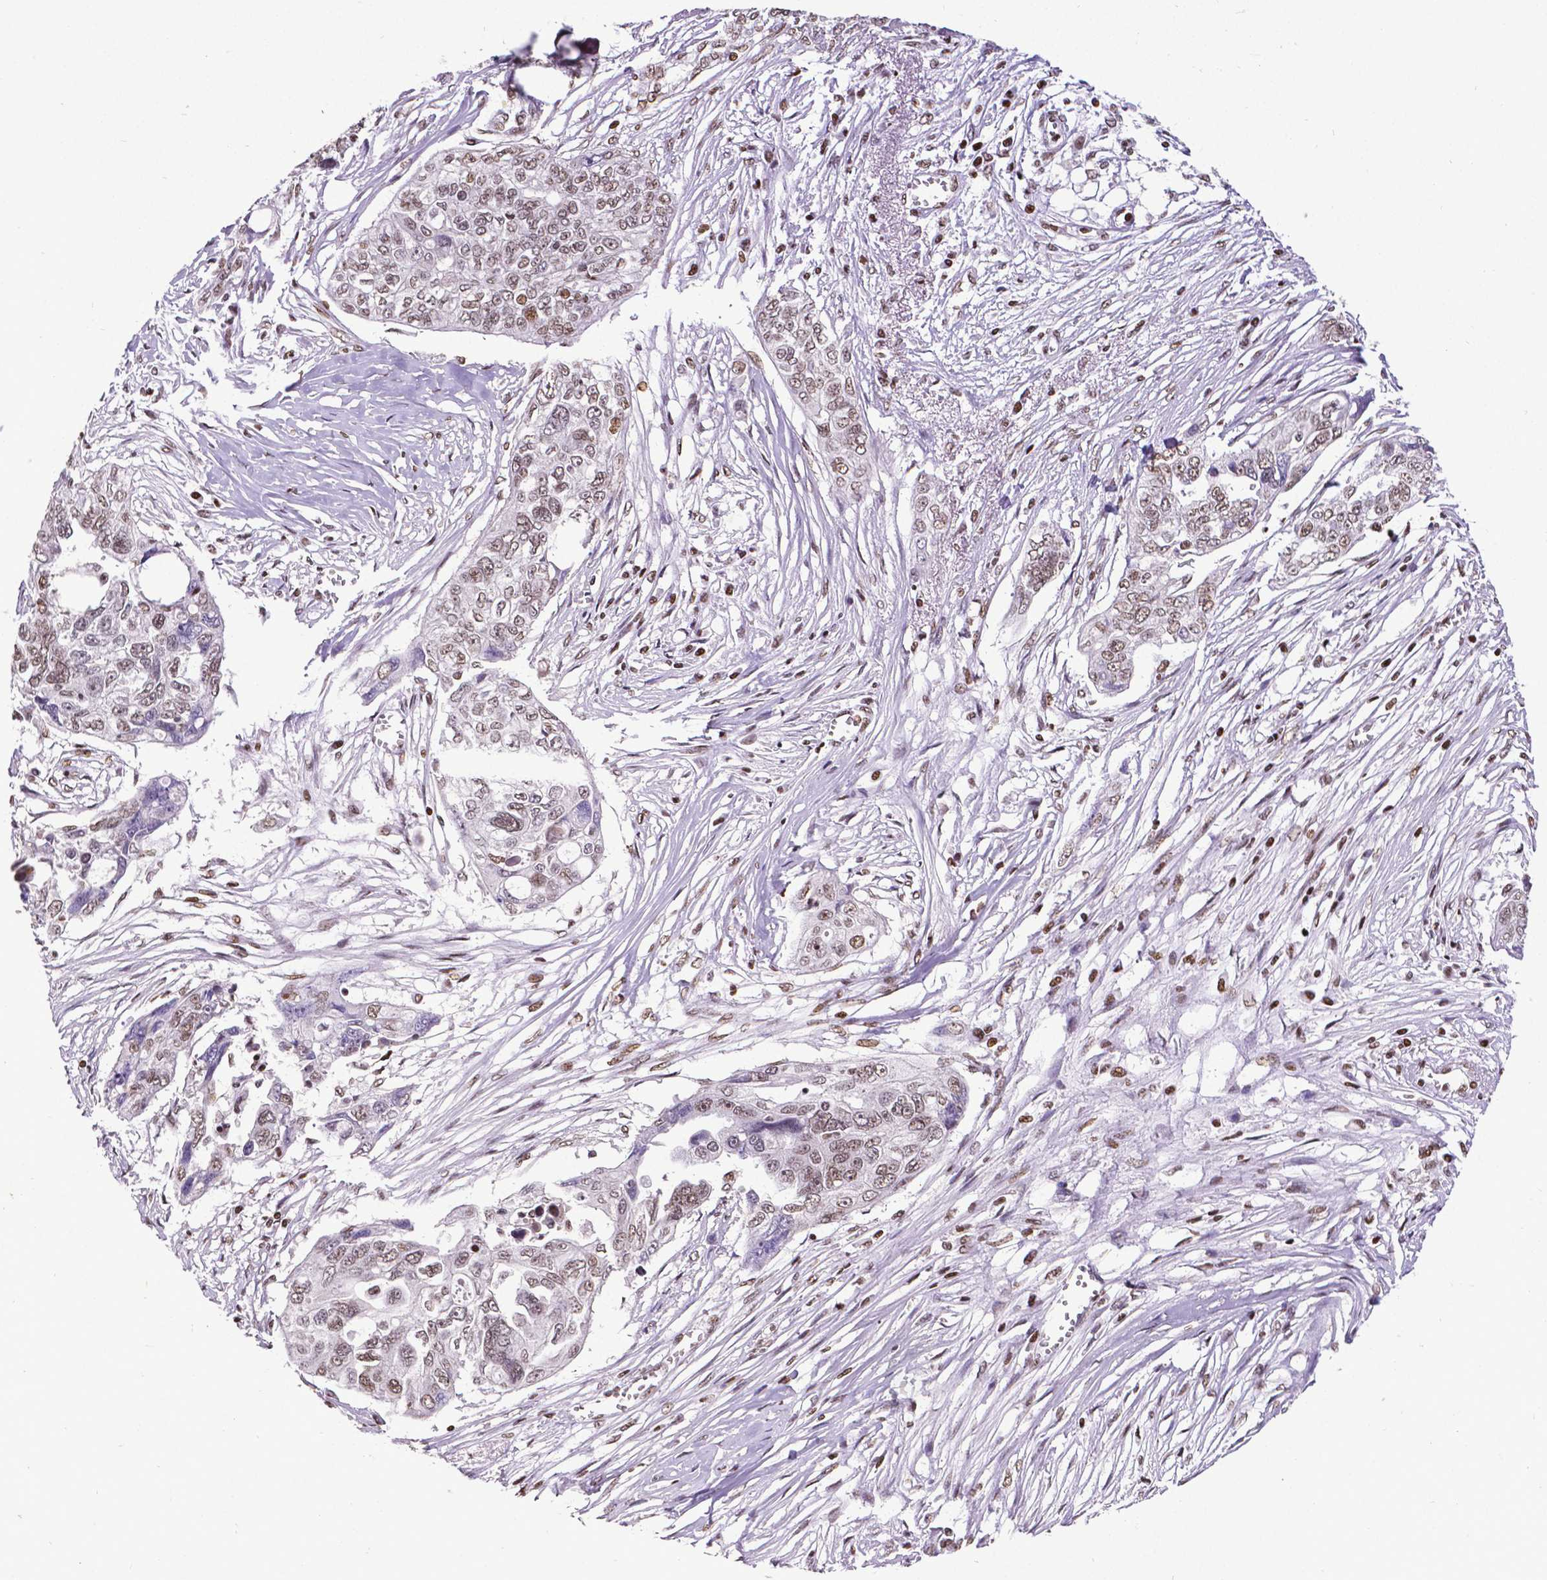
{"staining": {"intensity": "moderate", "quantity": ">75%", "location": "nuclear"}, "tissue": "ovarian cancer", "cell_type": "Tumor cells", "image_type": "cancer", "snomed": [{"axis": "morphology", "description": "Carcinoma, endometroid"}, {"axis": "topography", "description": "Ovary"}], "caption": "An immunohistochemistry image of neoplastic tissue is shown. Protein staining in brown highlights moderate nuclear positivity in endometroid carcinoma (ovarian) within tumor cells.", "gene": "CTCF", "patient": {"sex": "female", "age": 70}}